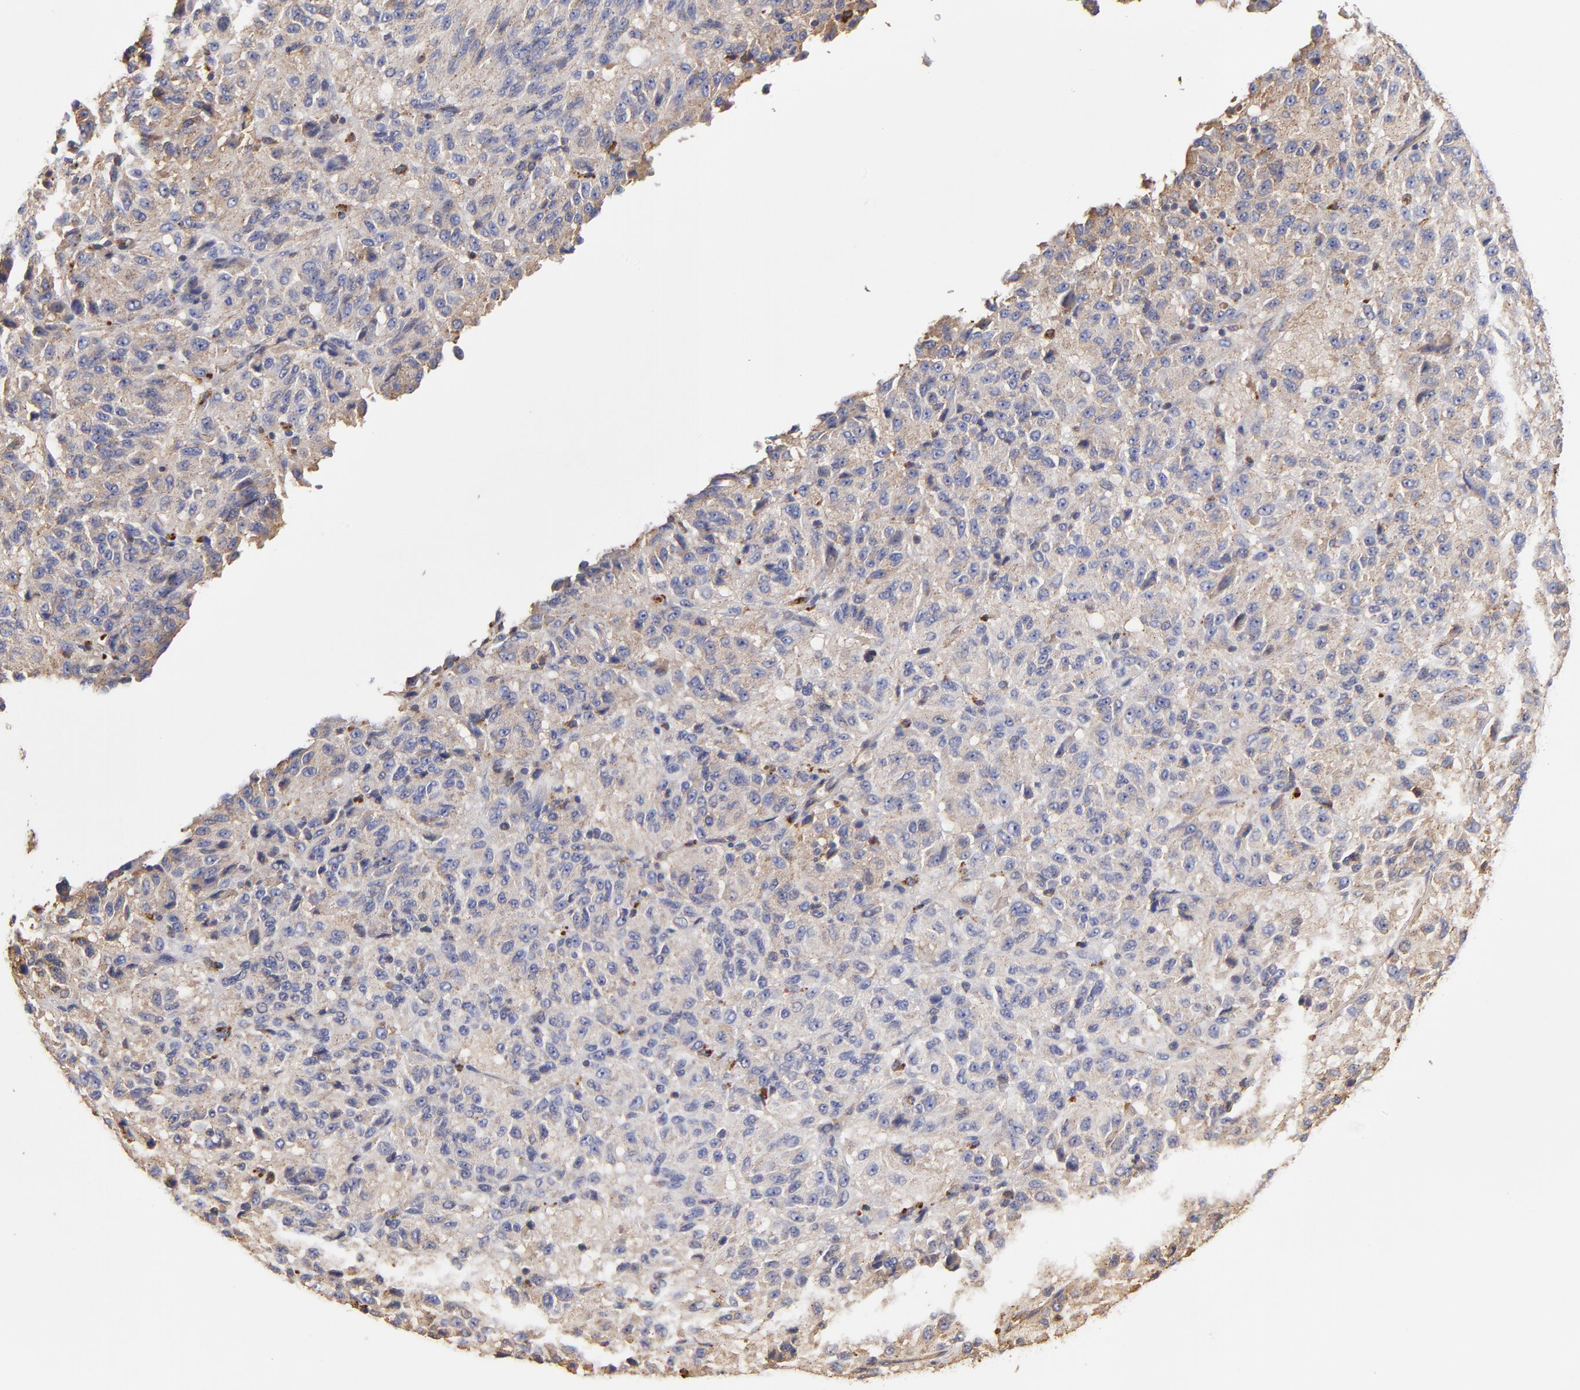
{"staining": {"intensity": "moderate", "quantity": ">75%", "location": "cytoplasmic/membranous"}, "tissue": "melanoma", "cell_type": "Tumor cells", "image_type": "cancer", "snomed": [{"axis": "morphology", "description": "Malignant melanoma, Metastatic site"}, {"axis": "topography", "description": "Lung"}], "caption": "The photomicrograph exhibits a brown stain indicating the presence of a protein in the cytoplasmic/membranous of tumor cells in melanoma.", "gene": "CD2AP", "patient": {"sex": "male", "age": 64}}